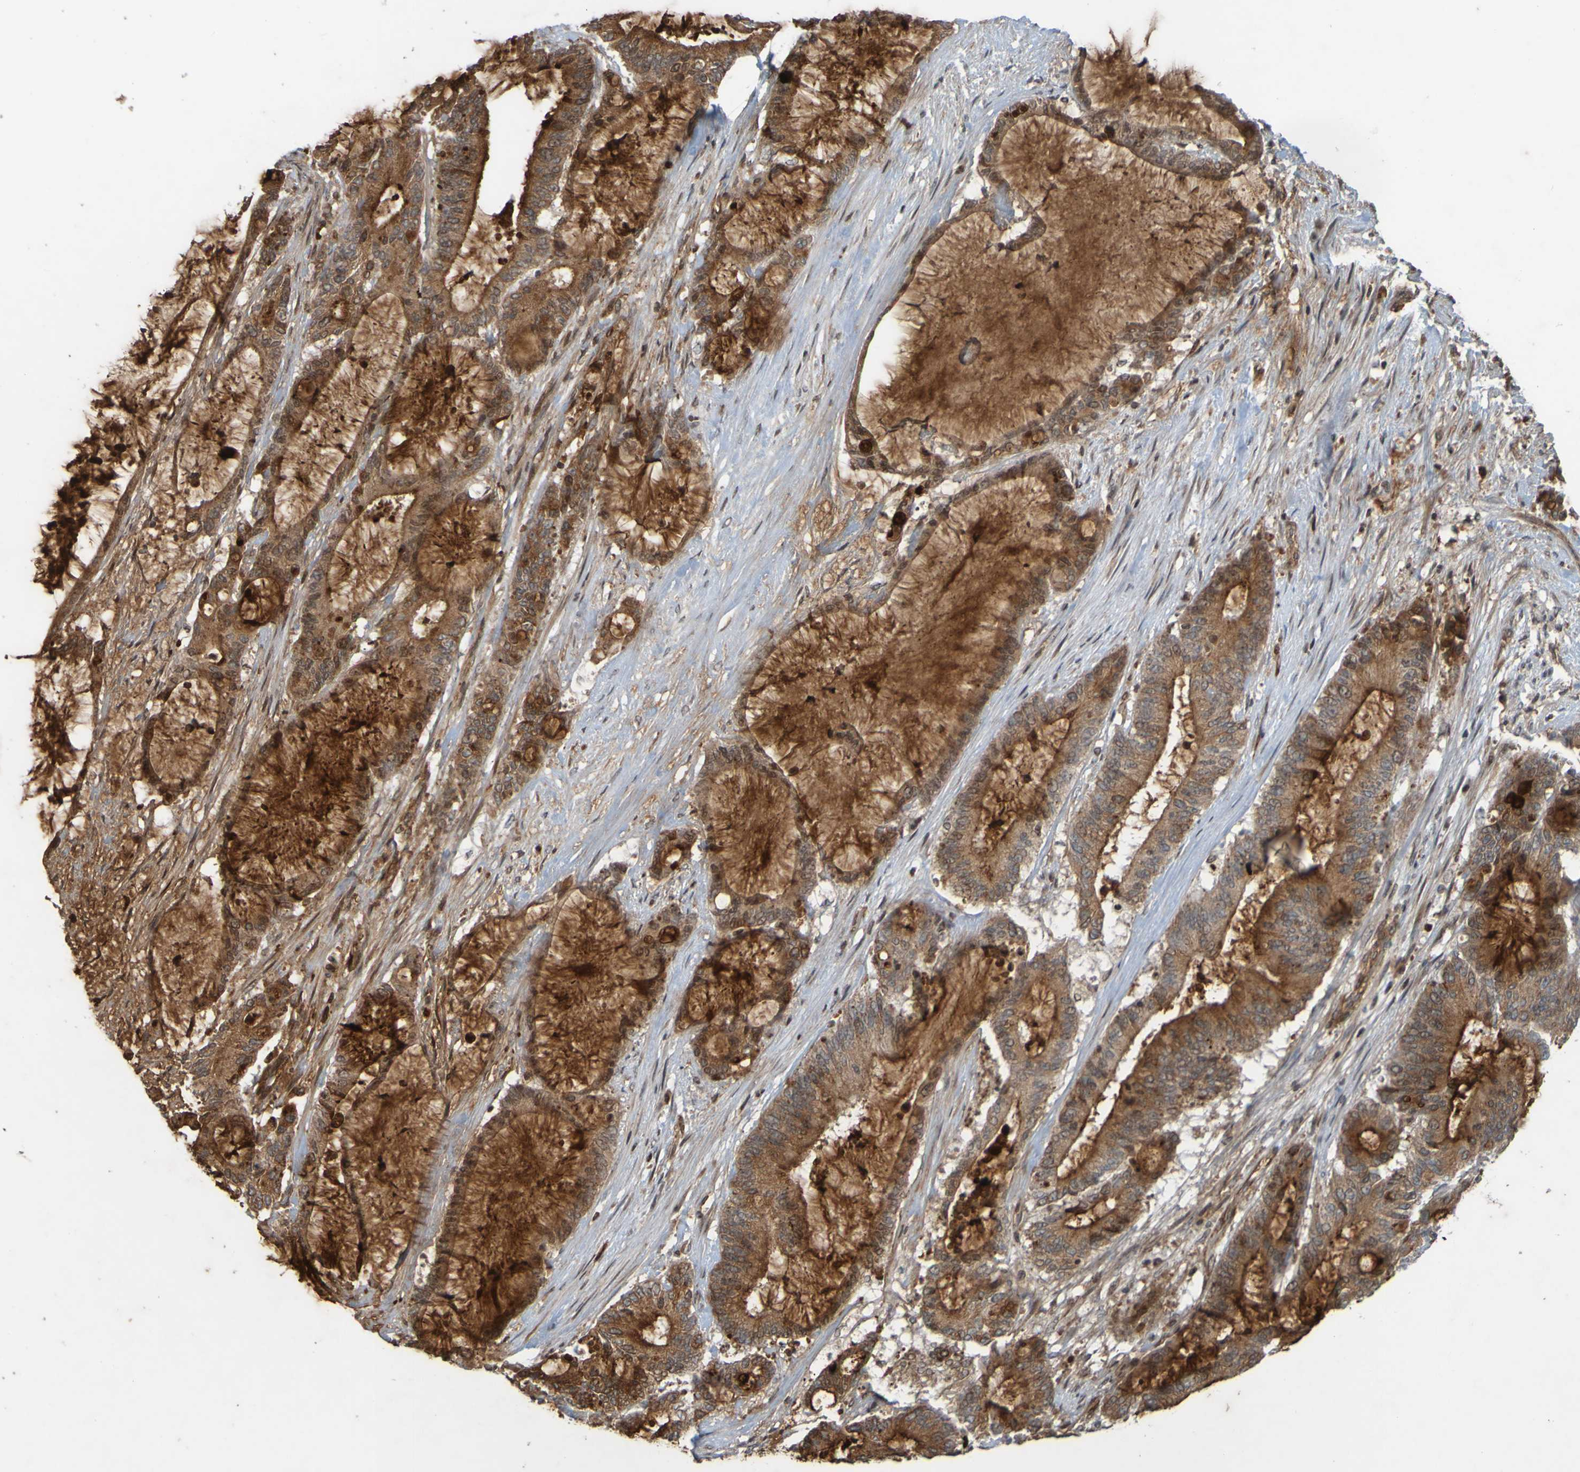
{"staining": {"intensity": "moderate", "quantity": ">75%", "location": "cytoplasmic/membranous"}, "tissue": "liver cancer", "cell_type": "Tumor cells", "image_type": "cancer", "snomed": [{"axis": "morphology", "description": "Cholangiocarcinoma"}, {"axis": "topography", "description": "Liver"}], "caption": "Protein staining exhibits moderate cytoplasmic/membranous expression in about >75% of tumor cells in liver cancer (cholangiocarcinoma). The staining is performed using DAB (3,3'-diaminobenzidine) brown chromogen to label protein expression. The nuclei are counter-stained blue using hematoxylin.", "gene": "GUCY1A1", "patient": {"sex": "female", "age": 73}}